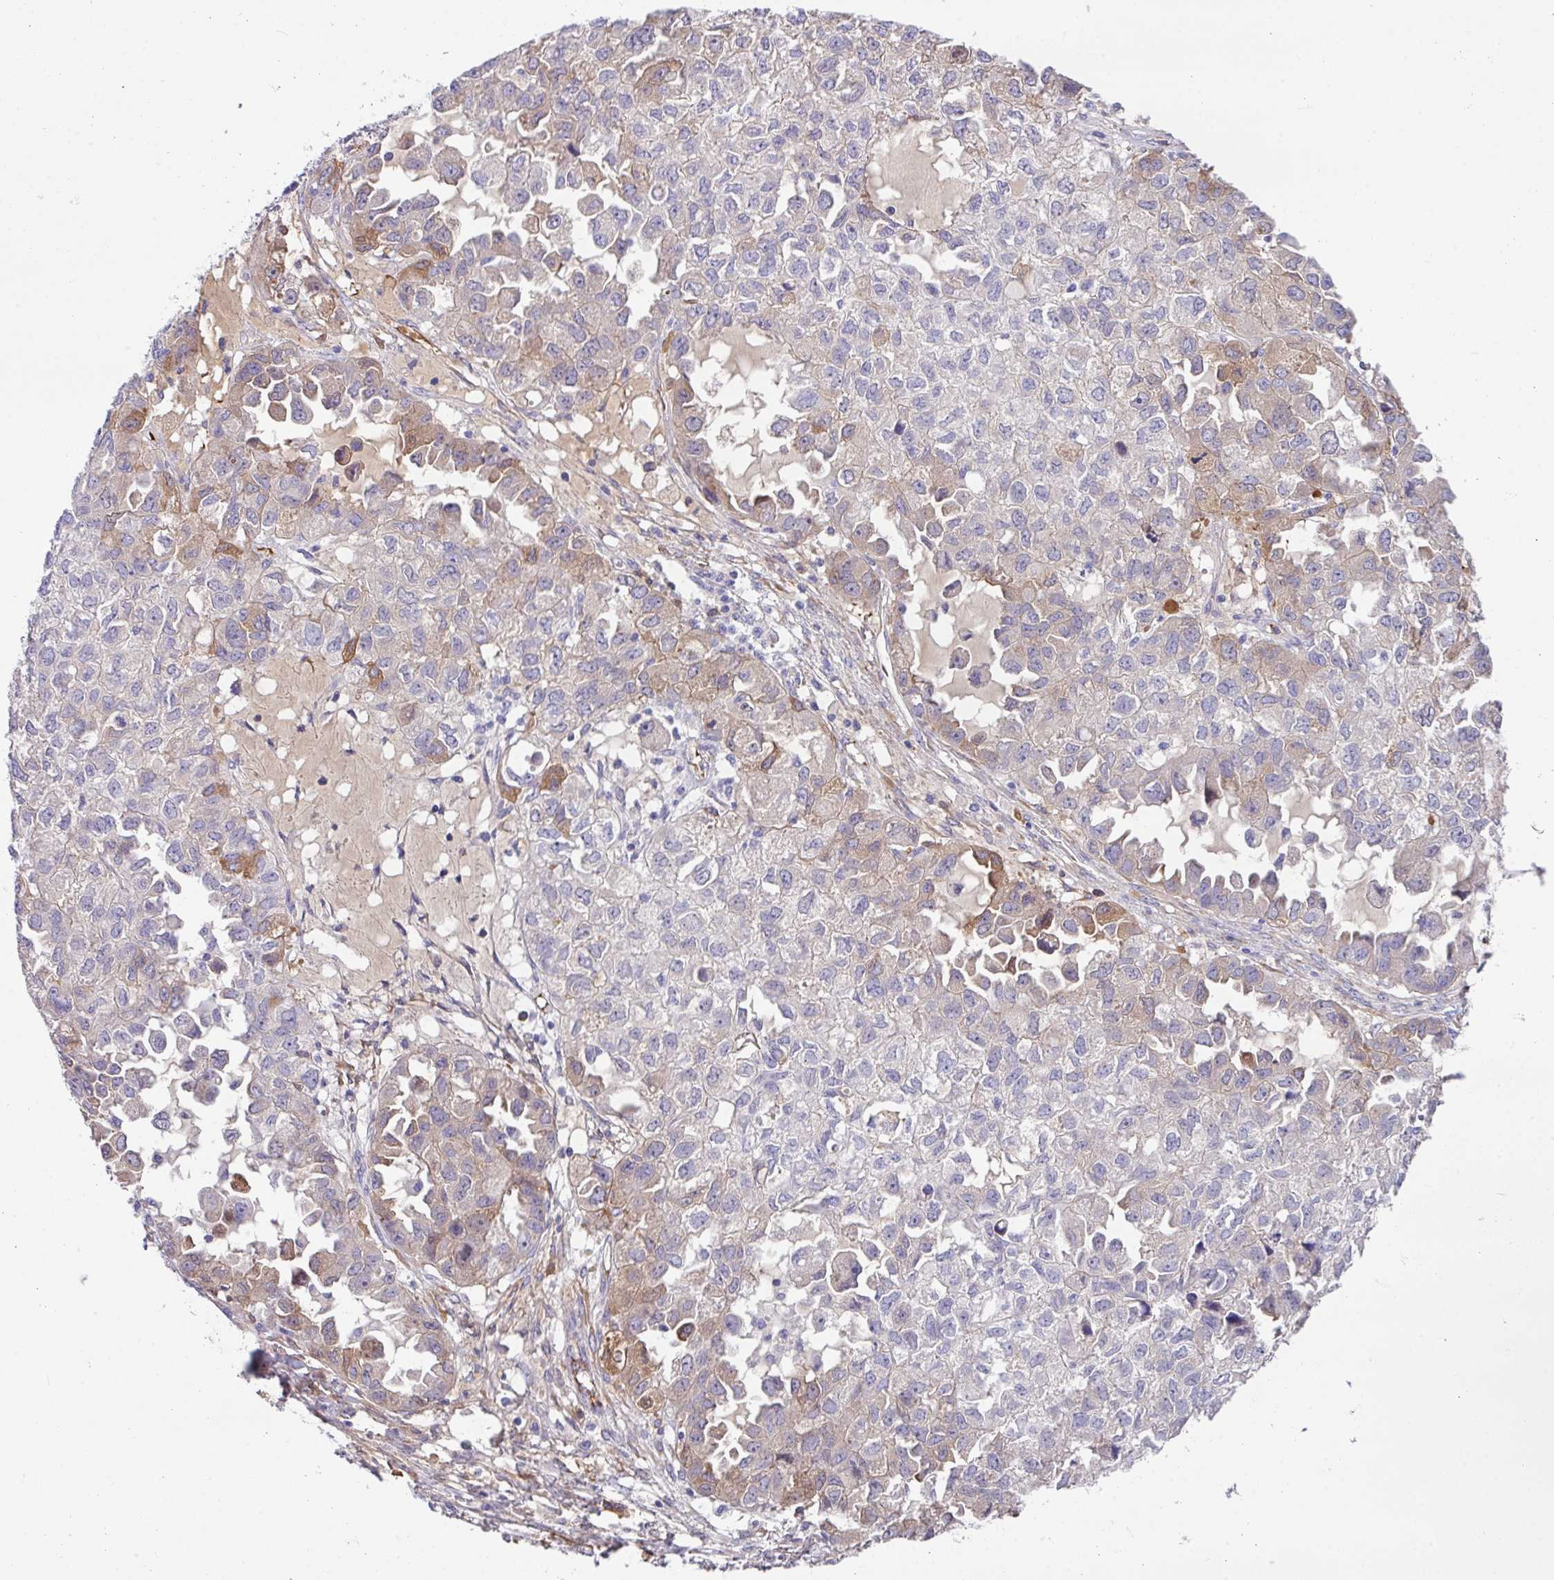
{"staining": {"intensity": "moderate", "quantity": "<25%", "location": "cytoplasmic/membranous"}, "tissue": "ovarian cancer", "cell_type": "Tumor cells", "image_type": "cancer", "snomed": [{"axis": "morphology", "description": "Cystadenocarcinoma, serous, NOS"}, {"axis": "topography", "description": "Ovary"}], "caption": "Protein staining of ovarian cancer (serous cystadenocarcinoma) tissue demonstrates moderate cytoplasmic/membranous staining in approximately <25% of tumor cells.", "gene": "DNAL1", "patient": {"sex": "female", "age": 84}}